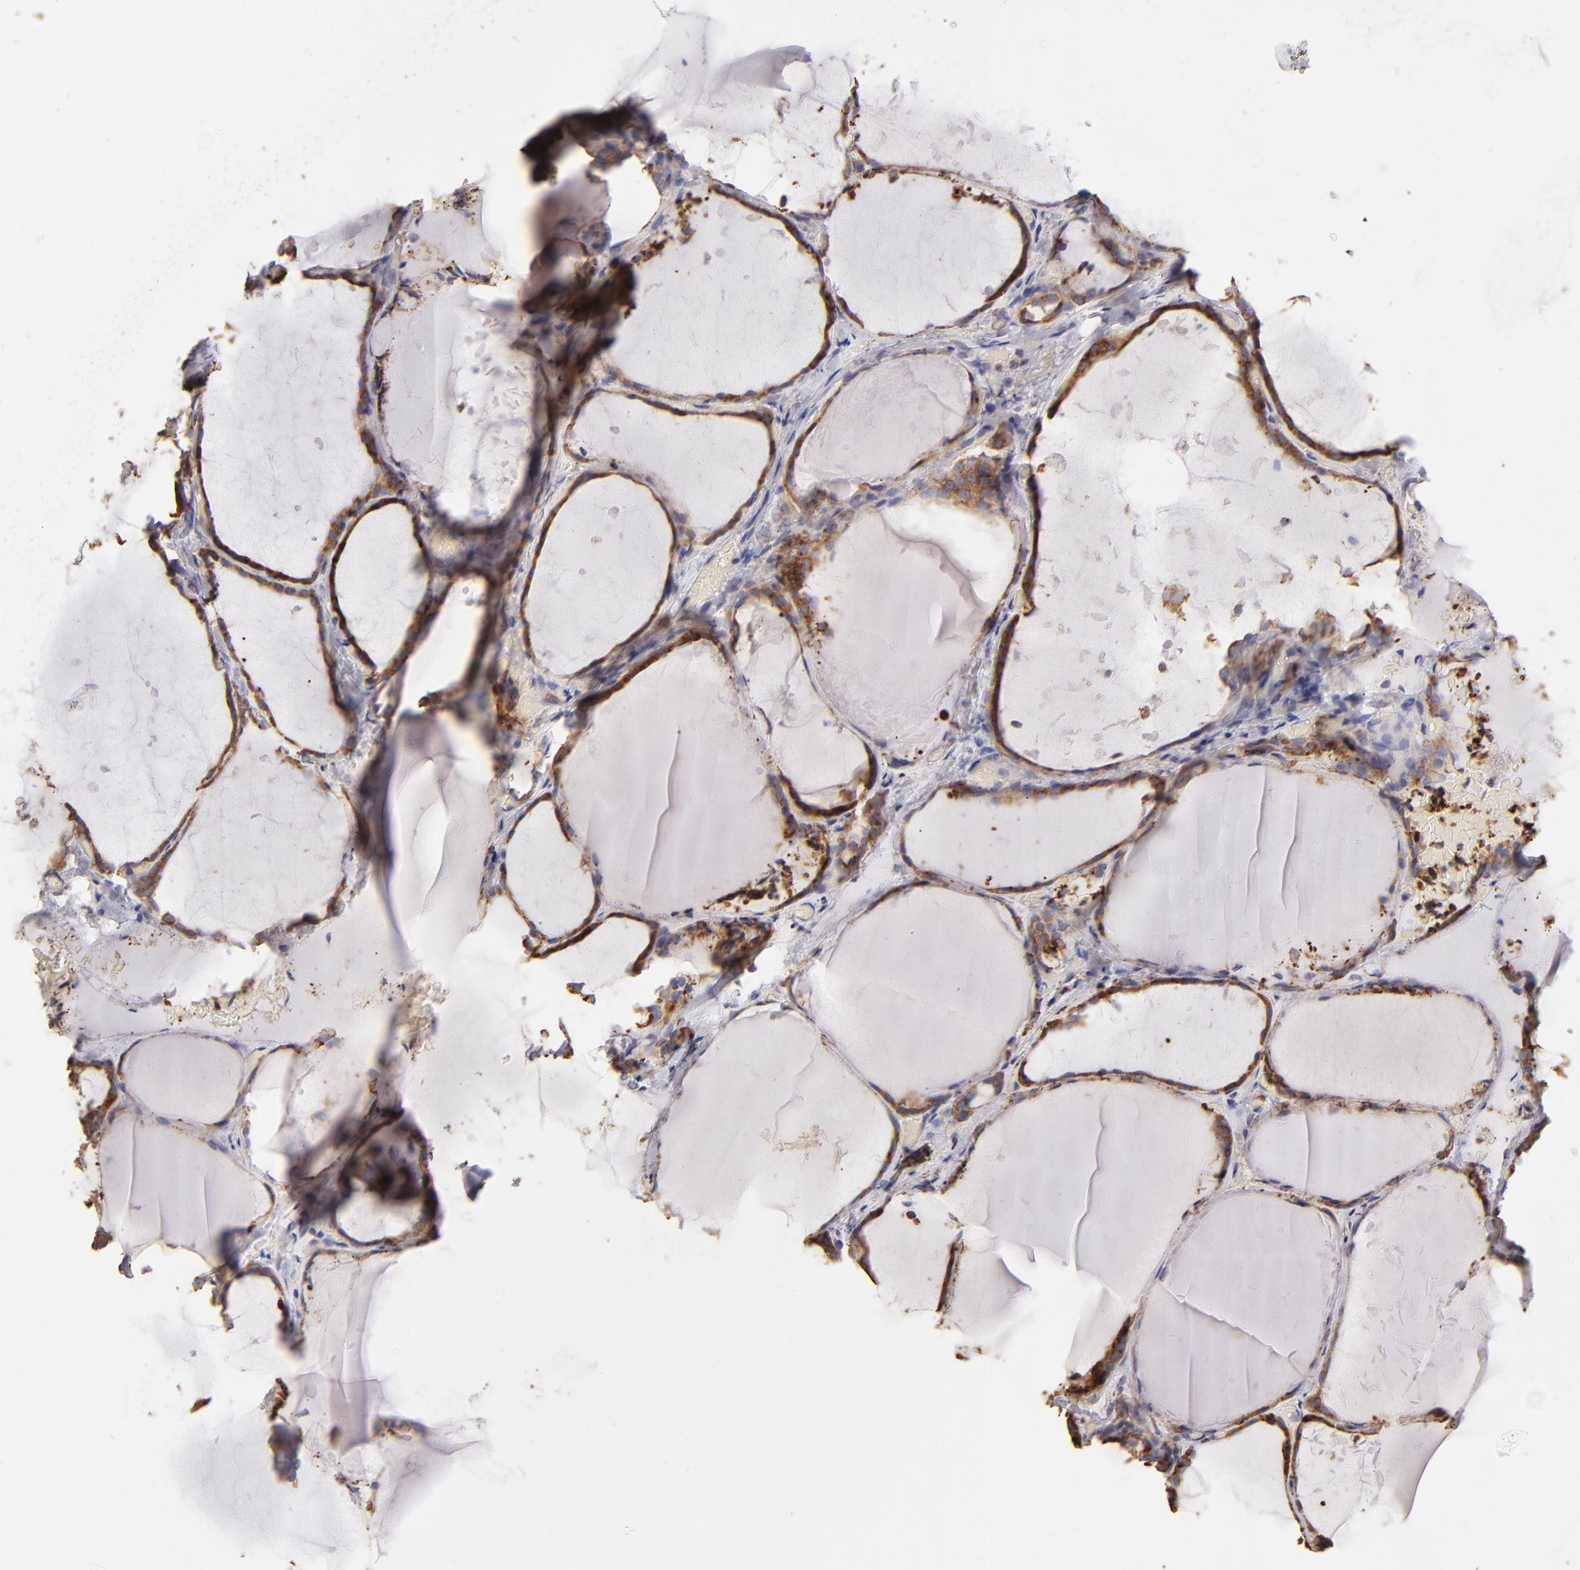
{"staining": {"intensity": "strong", "quantity": ">75%", "location": "cytoplasmic/membranous"}, "tissue": "thyroid gland", "cell_type": "Glandular cells", "image_type": "normal", "snomed": [{"axis": "morphology", "description": "Normal tissue, NOS"}, {"axis": "topography", "description": "Thyroid gland"}], "caption": "IHC photomicrograph of benign human thyroid gland stained for a protein (brown), which exhibits high levels of strong cytoplasmic/membranous staining in approximately >75% of glandular cells.", "gene": "CALR", "patient": {"sex": "female", "age": 22}}